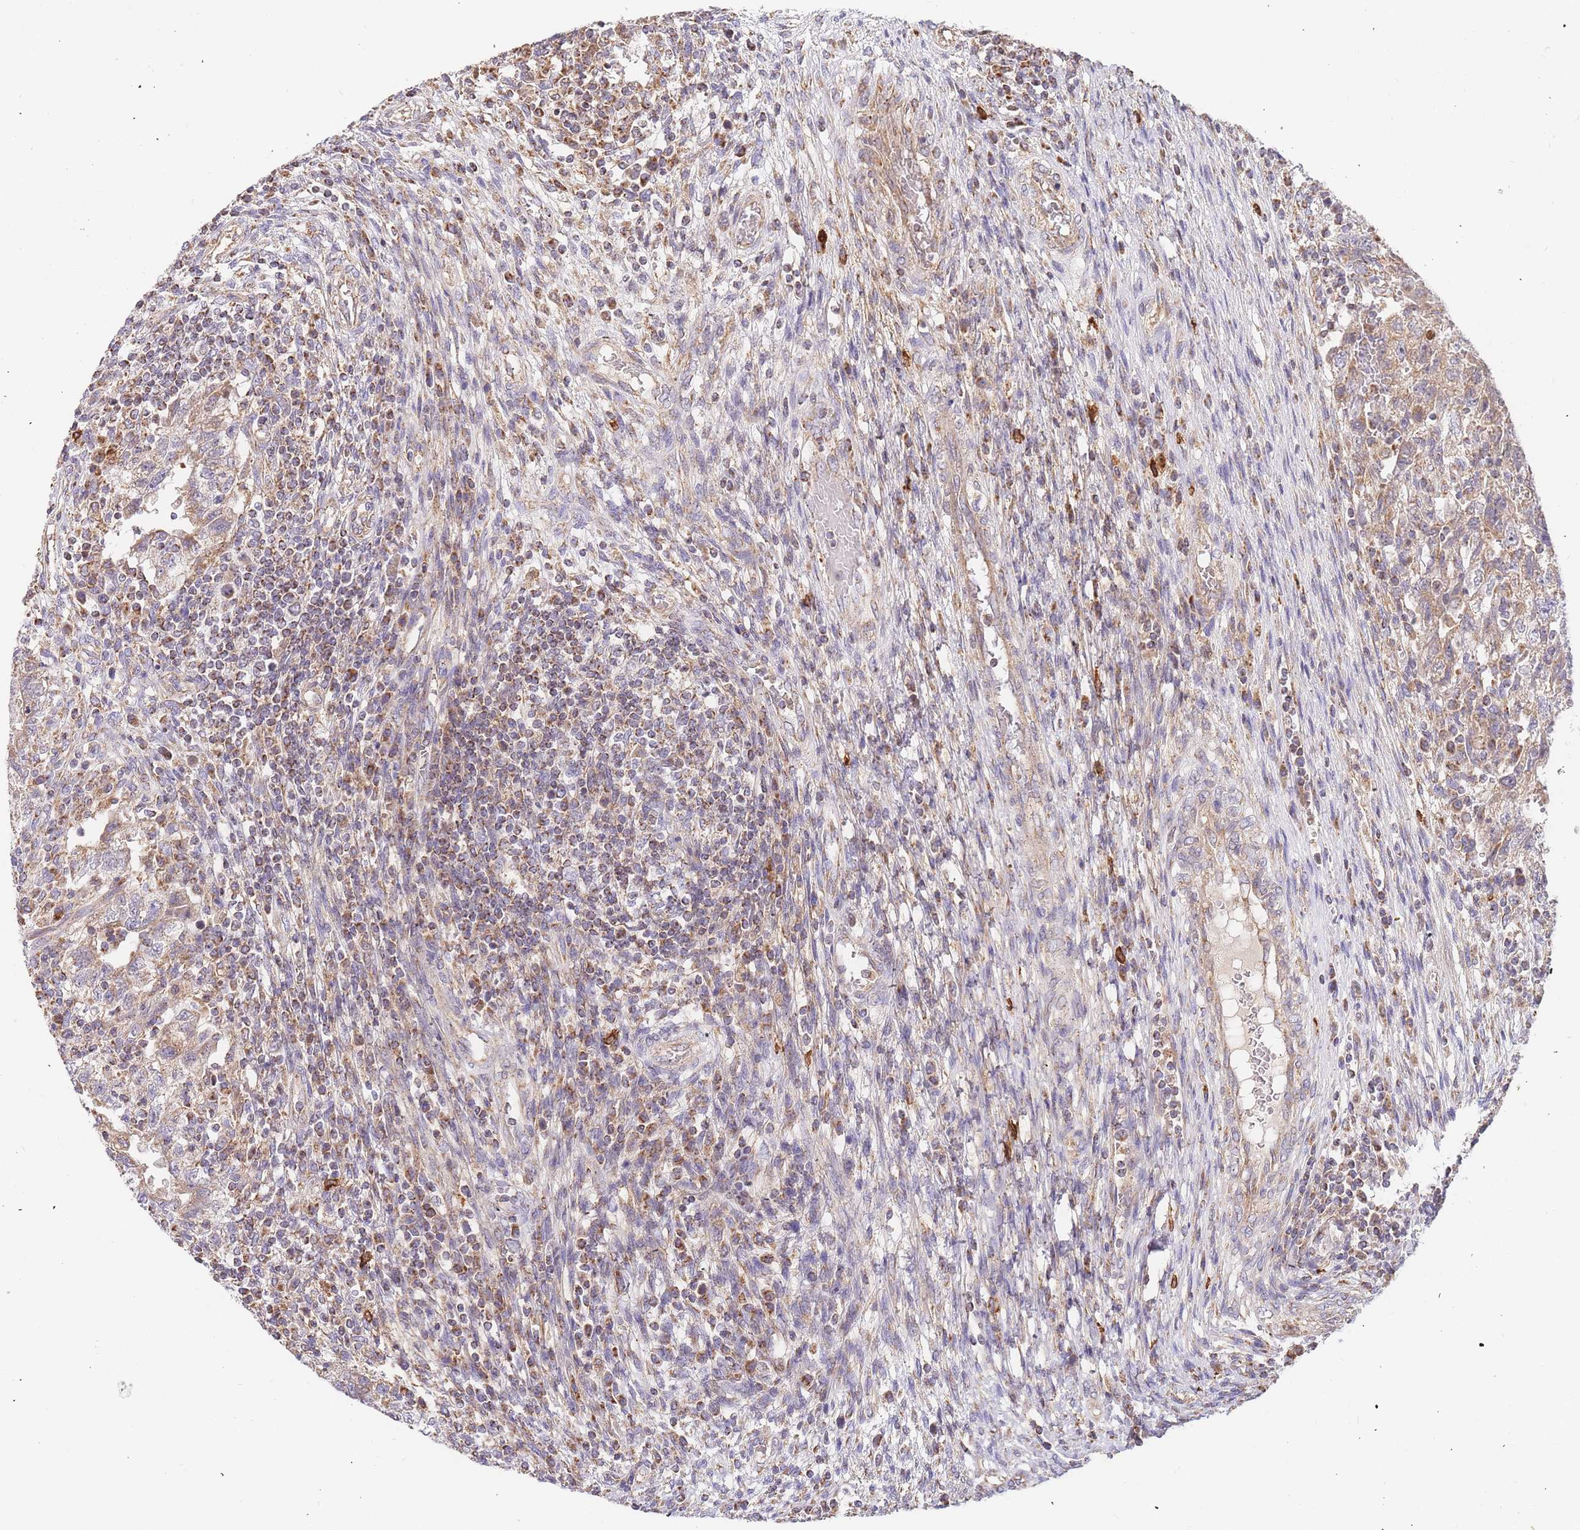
{"staining": {"intensity": "moderate", "quantity": "25%-75%", "location": "cytoplasmic/membranous"}, "tissue": "testis cancer", "cell_type": "Tumor cells", "image_type": "cancer", "snomed": [{"axis": "morphology", "description": "Carcinoma, Embryonal, NOS"}, {"axis": "topography", "description": "Testis"}], "caption": "This image displays IHC staining of testis cancer (embryonal carcinoma), with medium moderate cytoplasmic/membranous expression in approximately 25%-75% of tumor cells.", "gene": "ADCY9", "patient": {"sex": "male", "age": 26}}